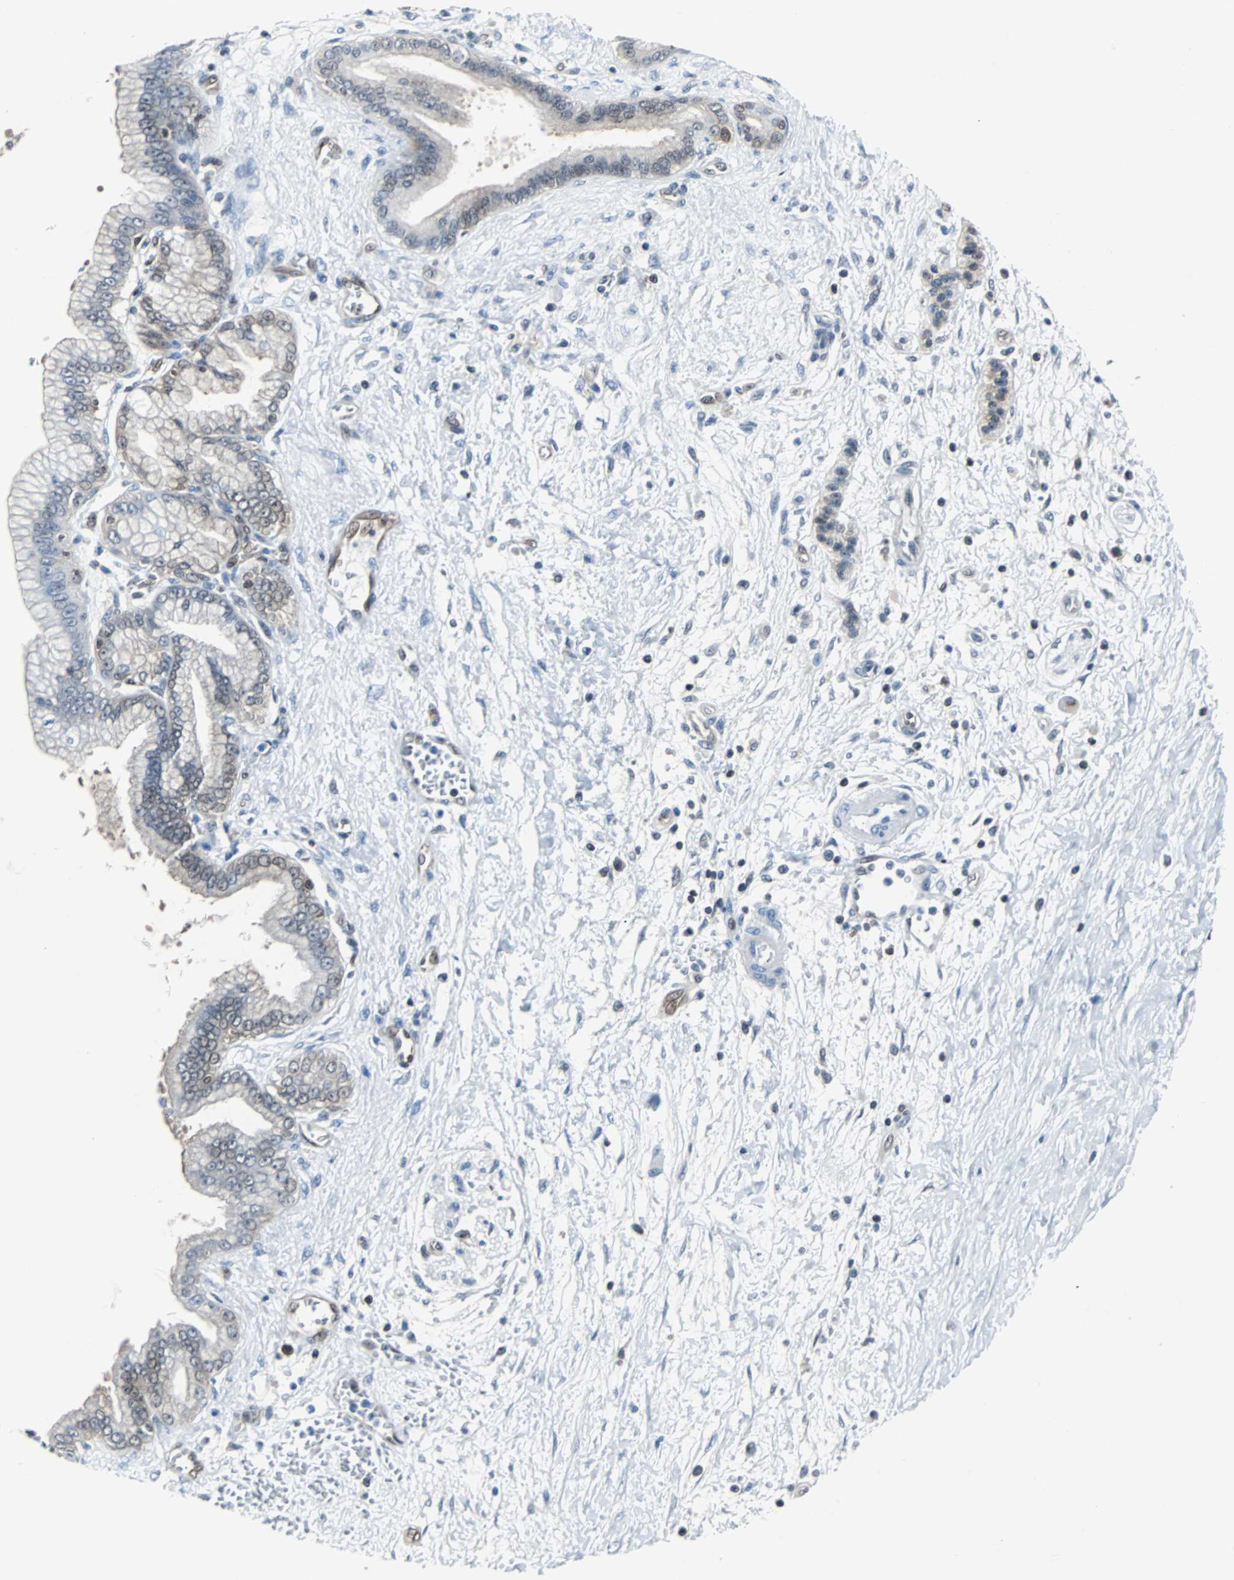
{"staining": {"intensity": "weak", "quantity": "<25%", "location": "nuclear"}, "tissue": "pancreatic cancer", "cell_type": "Tumor cells", "image_type": "cancer", "snomed": [{"axis": "morphology", "description": "Adenocarcinoma, NOS"}, {"axis": "topography", "description": "Pancreas"}], "caption": "DAB (3,3'-diaminobenzidine) immunohistochemical staining of pancreatic cancer (adenocarcinoma) displays no significant positivity in tumor cells. (IHC, brightfield microscopy, high magnification).", "gene": "MAP2K6", "patient": {"sex": "male", "age": 59}}